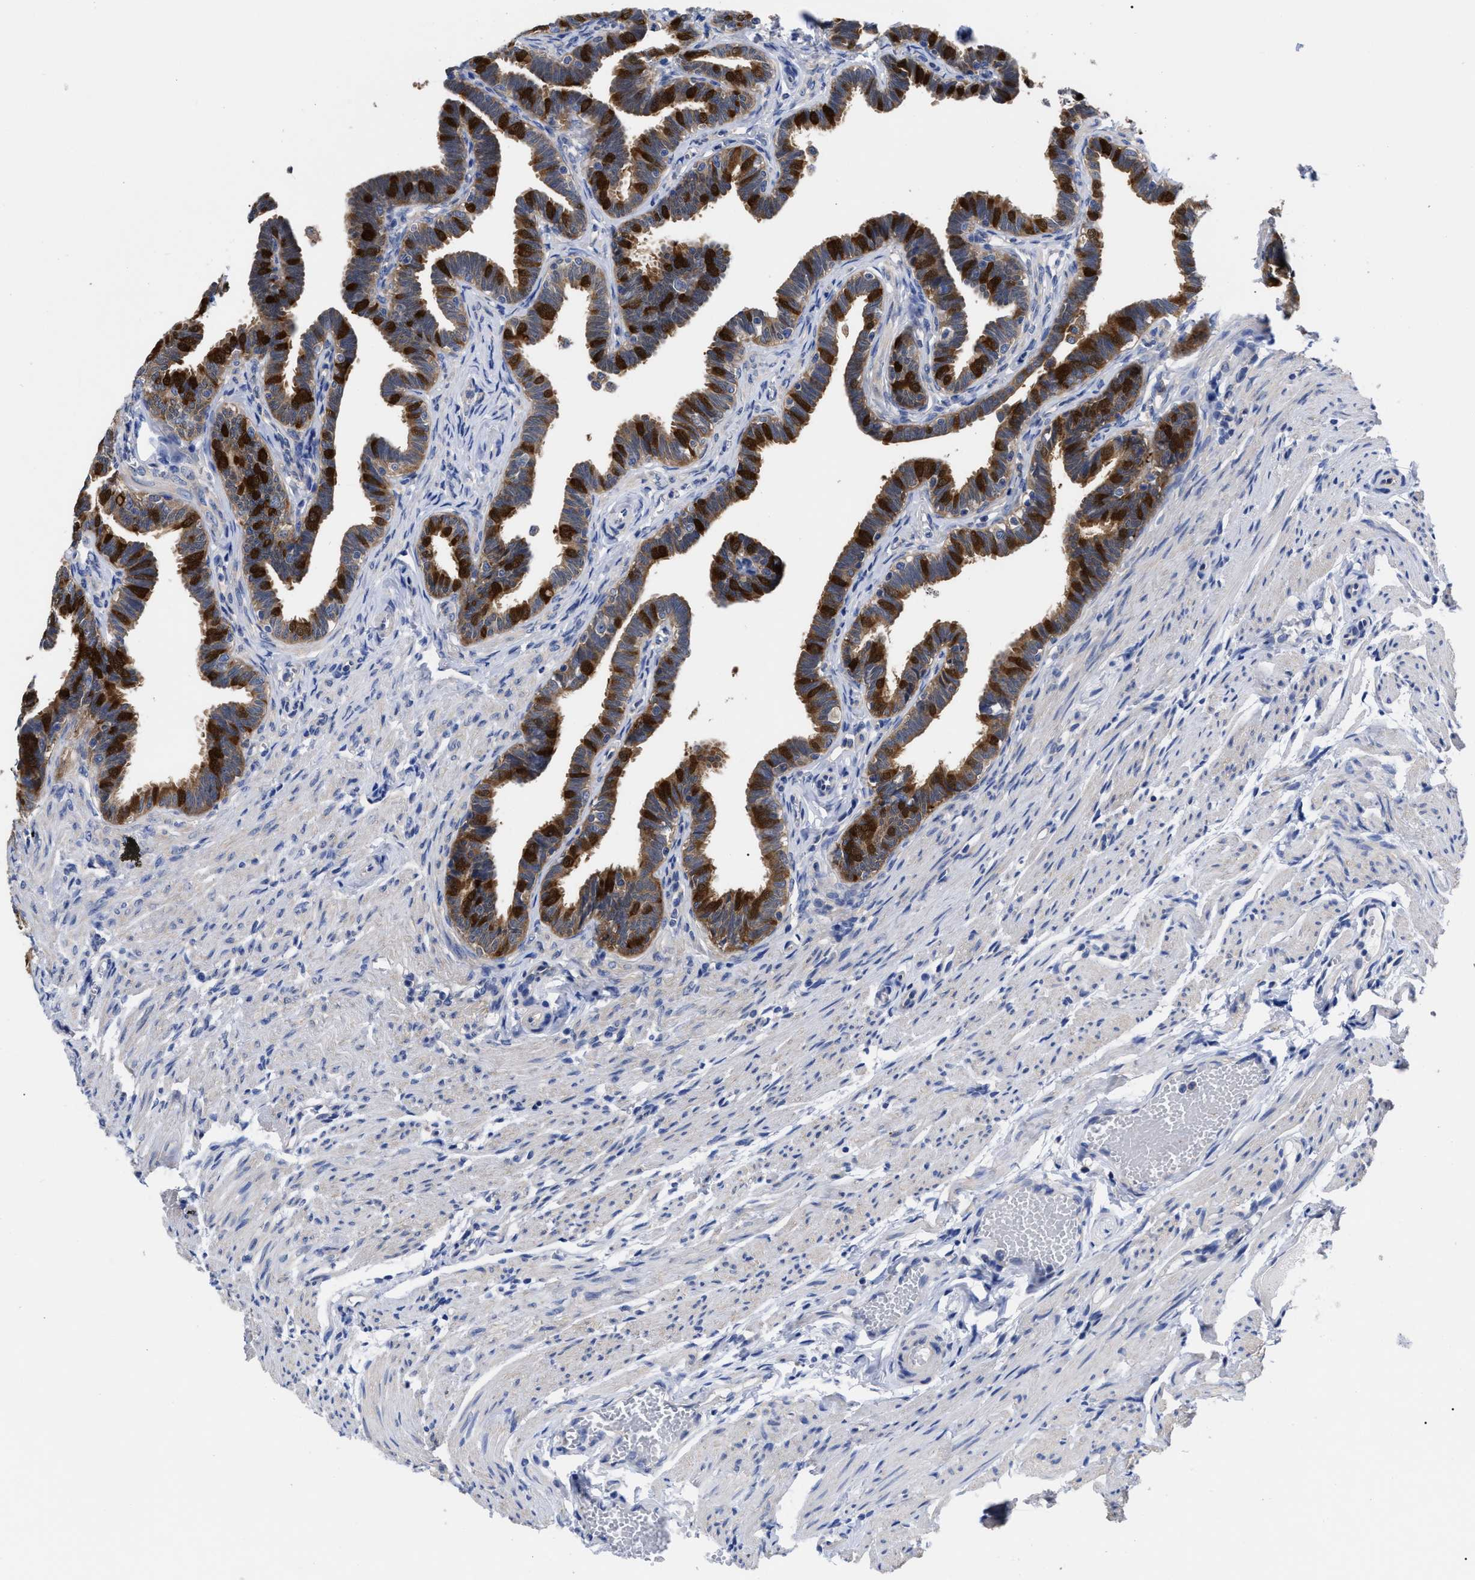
{"staining": {"intensity": "strong", "quantity": ">75%", "location": "cytoplasmic/membranous"}, "tissue": "fallopian tube", "cell_type": "Glandular cells", "image_type": "normal", "snomed": [{"axis": "morphology", "description": "Normal tissue, NOS"}, {"axis": "topography", "description": "Fallopian tube"}, {"axis": "topography", "description": "Ovary"}], "caption": "The image shows staining of benign fallopian tube, revealing strong cytoplasmic/membranous protein positivity (brown color) within glandular cells.", "gene": "RBKS", "patient": {"sex": "female", "age": 23}}